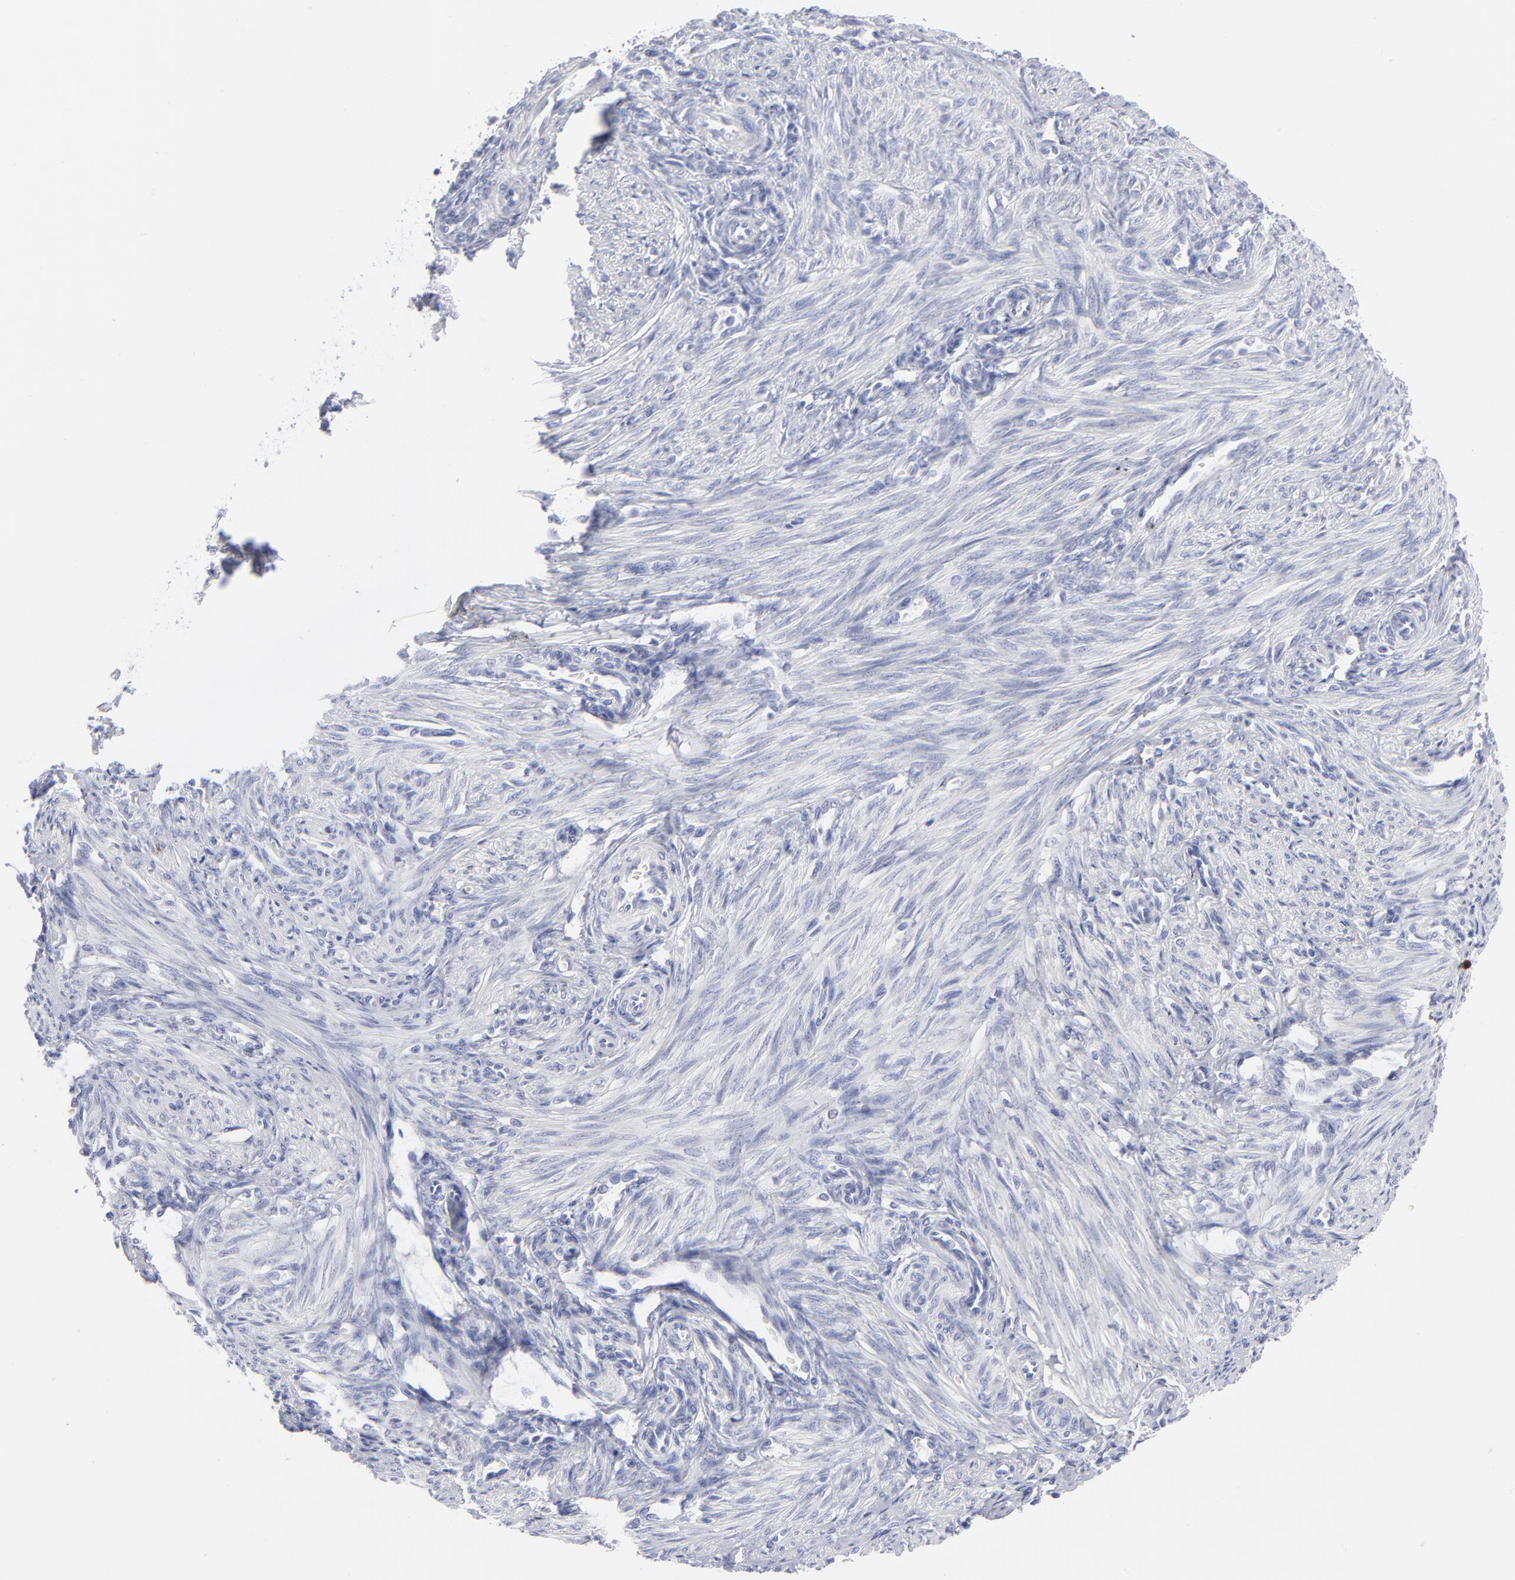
{"staining": {"intensity": "strong", "quantity": "<25%", "location": "cytoplasmic/membranous"}, "tissue": "endometrium", "cell_type": "Cells in endometrial stroma", "image_type": "normal", "snomed": [{"axis": "morphology", "description": "Normal tissue, NOS"}, {"axis": "topography", "description": "Endometrium"}], "caption": "Cells in endometrial stroma show medium levels of strong cytoplasmic/membranous positivity in about <25% of cells in normal human endometrium. The staining was performed using DAB, with brown indicating positive protein expression. Nuclei are stained blue with hematoxylin.", "gene": "CCNB1", "patient": {"sex": "female", "age": 27}}